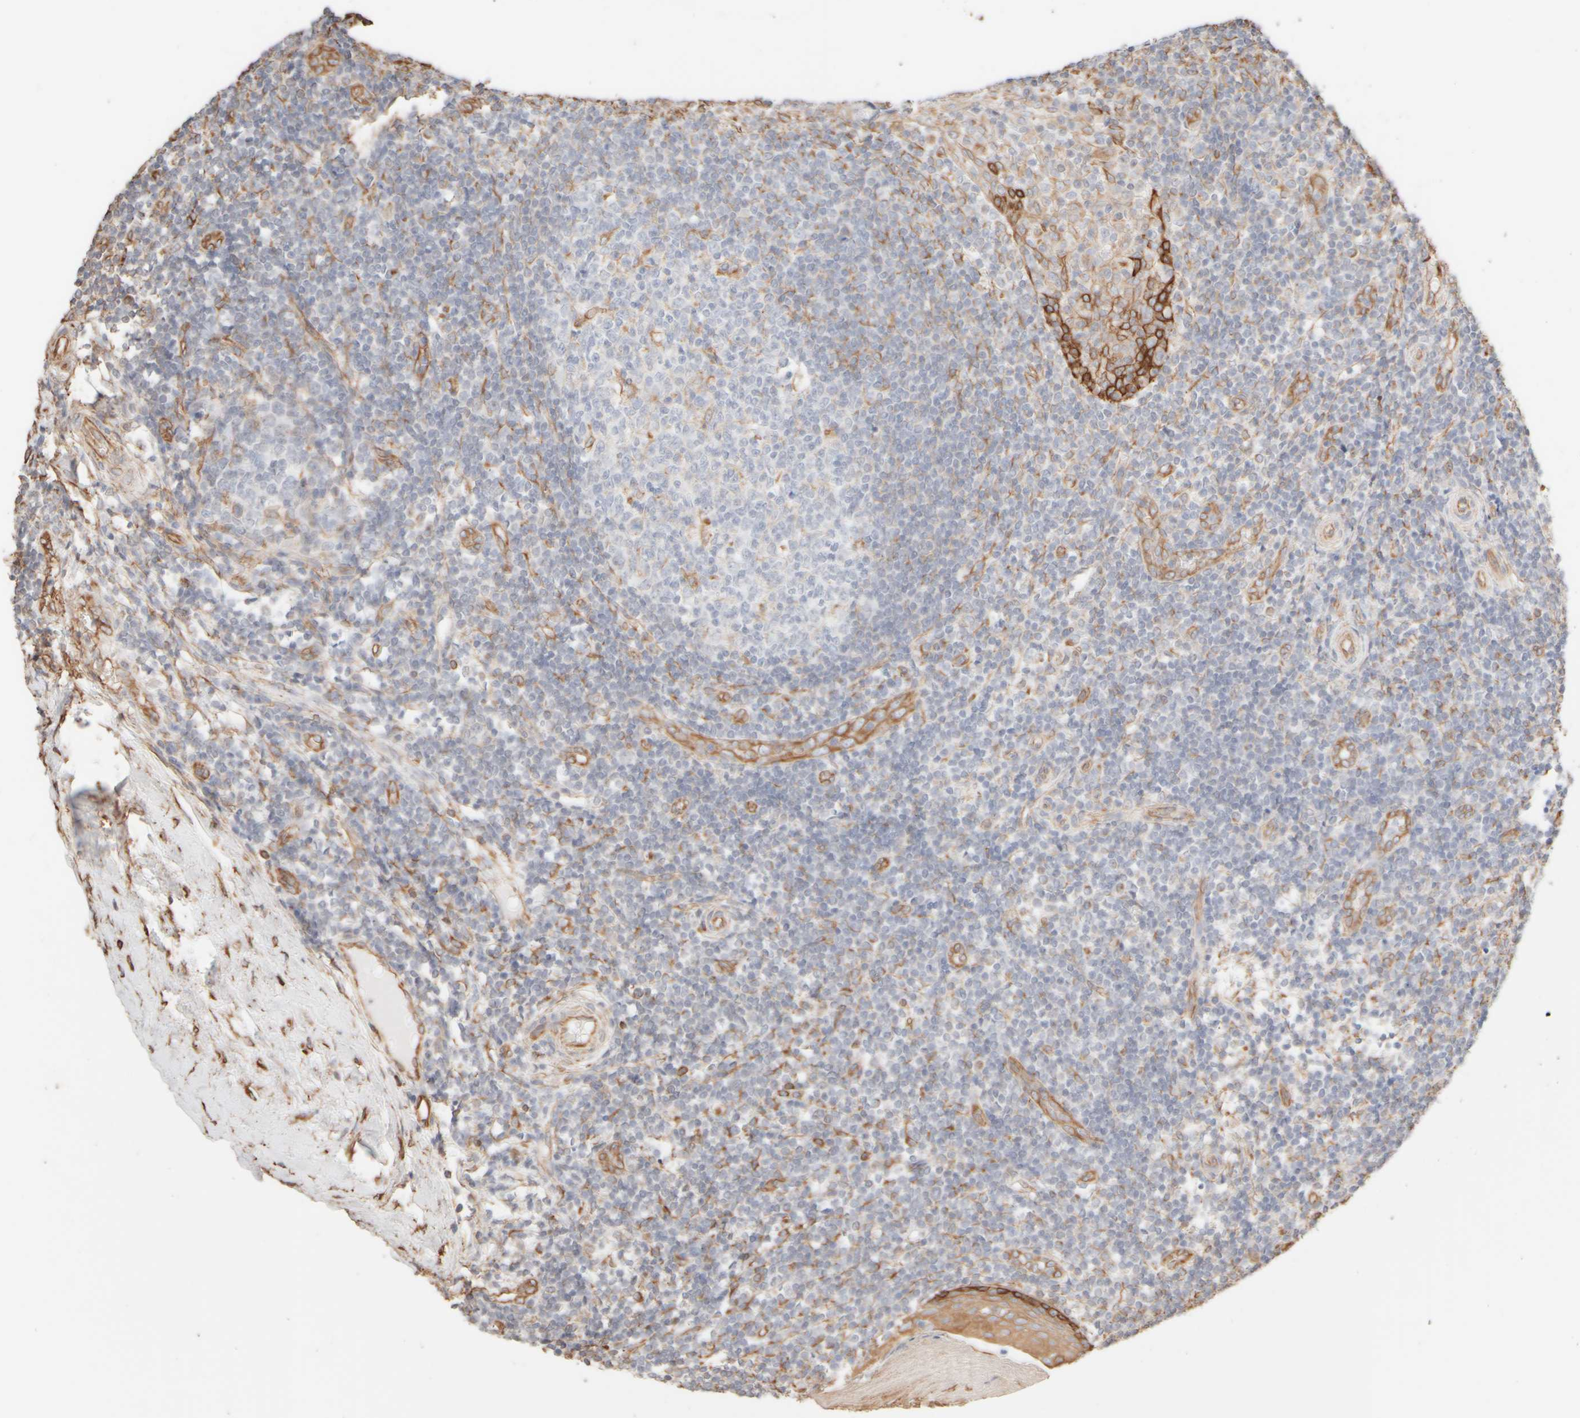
{"staining": {"intensity": "moderate", "quantity": "<25%", "location": "cytoplasmic/membranous"}, "tissue": "tonsil", "cell_type": "Germinal center cells", "image_type": "normal", "snomed": [{"axis": "morphology", "description": "Normal tissue, NOS"}, {"axis": "topography", "description": "Tonsil"}], "caption": "High-magnification brightfield microscopy of normal tonsil stained with DAB (brown) and counterstained with hematoxylin (blue). germinal center cells exhibit moderate cytoplasmic/membranous staining is present in about<25% of cells. The staining is performed using DAB brown chromogen to label protein expression. The nuclei are counter-stained blue using hematoxylin.", "gene": "KRT15", "patient": {"sex": "female", "age": 19}}